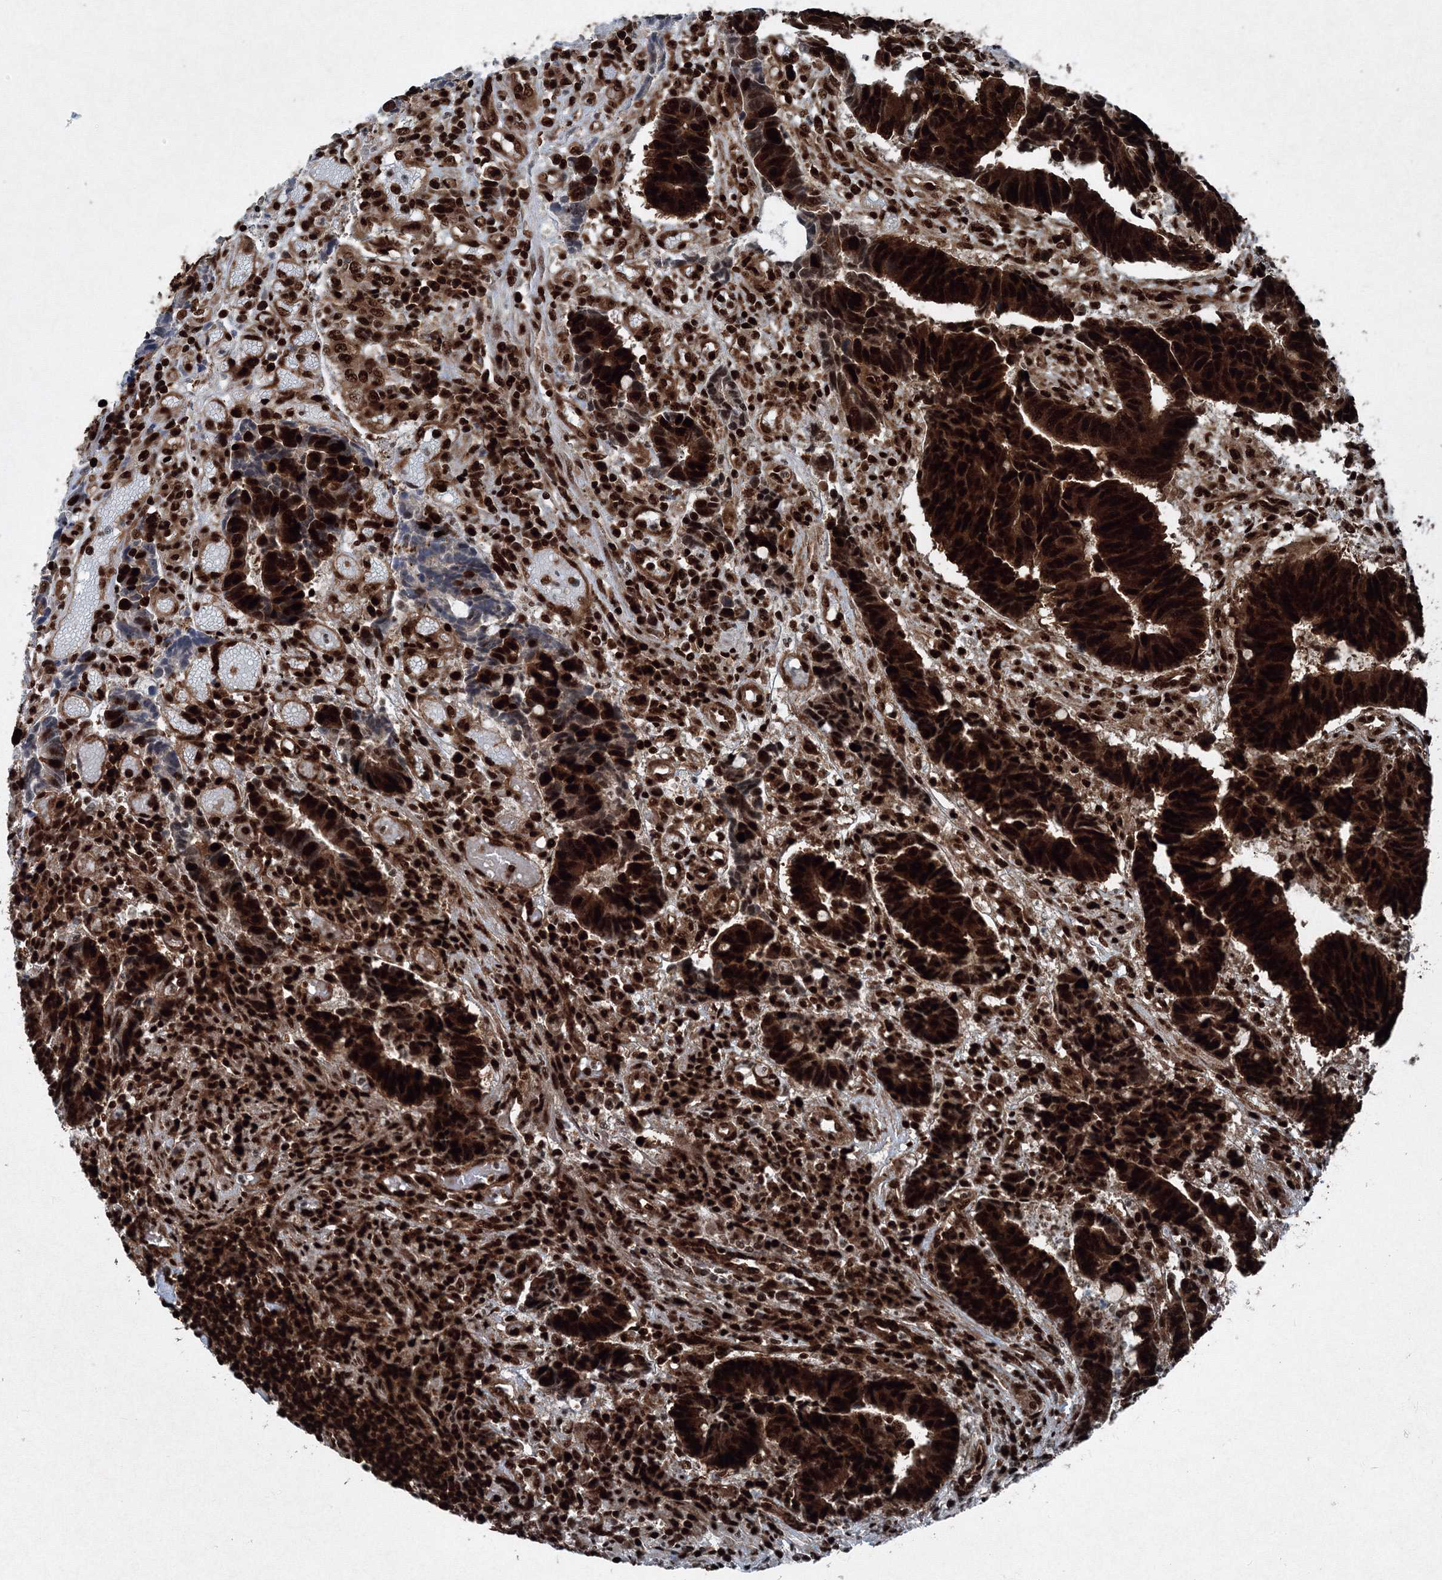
{"staining": {"intensity": "strong", "quantity": ">75%", "location": "cytoplasmic/membranous,nuclear"}, "tissue": "colorectal cancer", "cell_type": "Tumor cells", "image_type": "cancer", "snomed": [{"axis": "morphology", "description": "Adenocarcinoma, NOS"}, {"axis": "topography", "description": "Rectum"}], "caption": "Immunohistochemical staining of colorectal adenocarcinoma exhibits high levels of strong cytoplasmic/membranous and nuclear expression in about >75% of tumor cells. Using DAB (3,3'-diaminobenzidine) (brown) and hematoxylin (blue) stains, captured at high magnification using brightfield microscopy.", "gene": "SNRPC", "patient": {"sex": "male", "age": 84}}